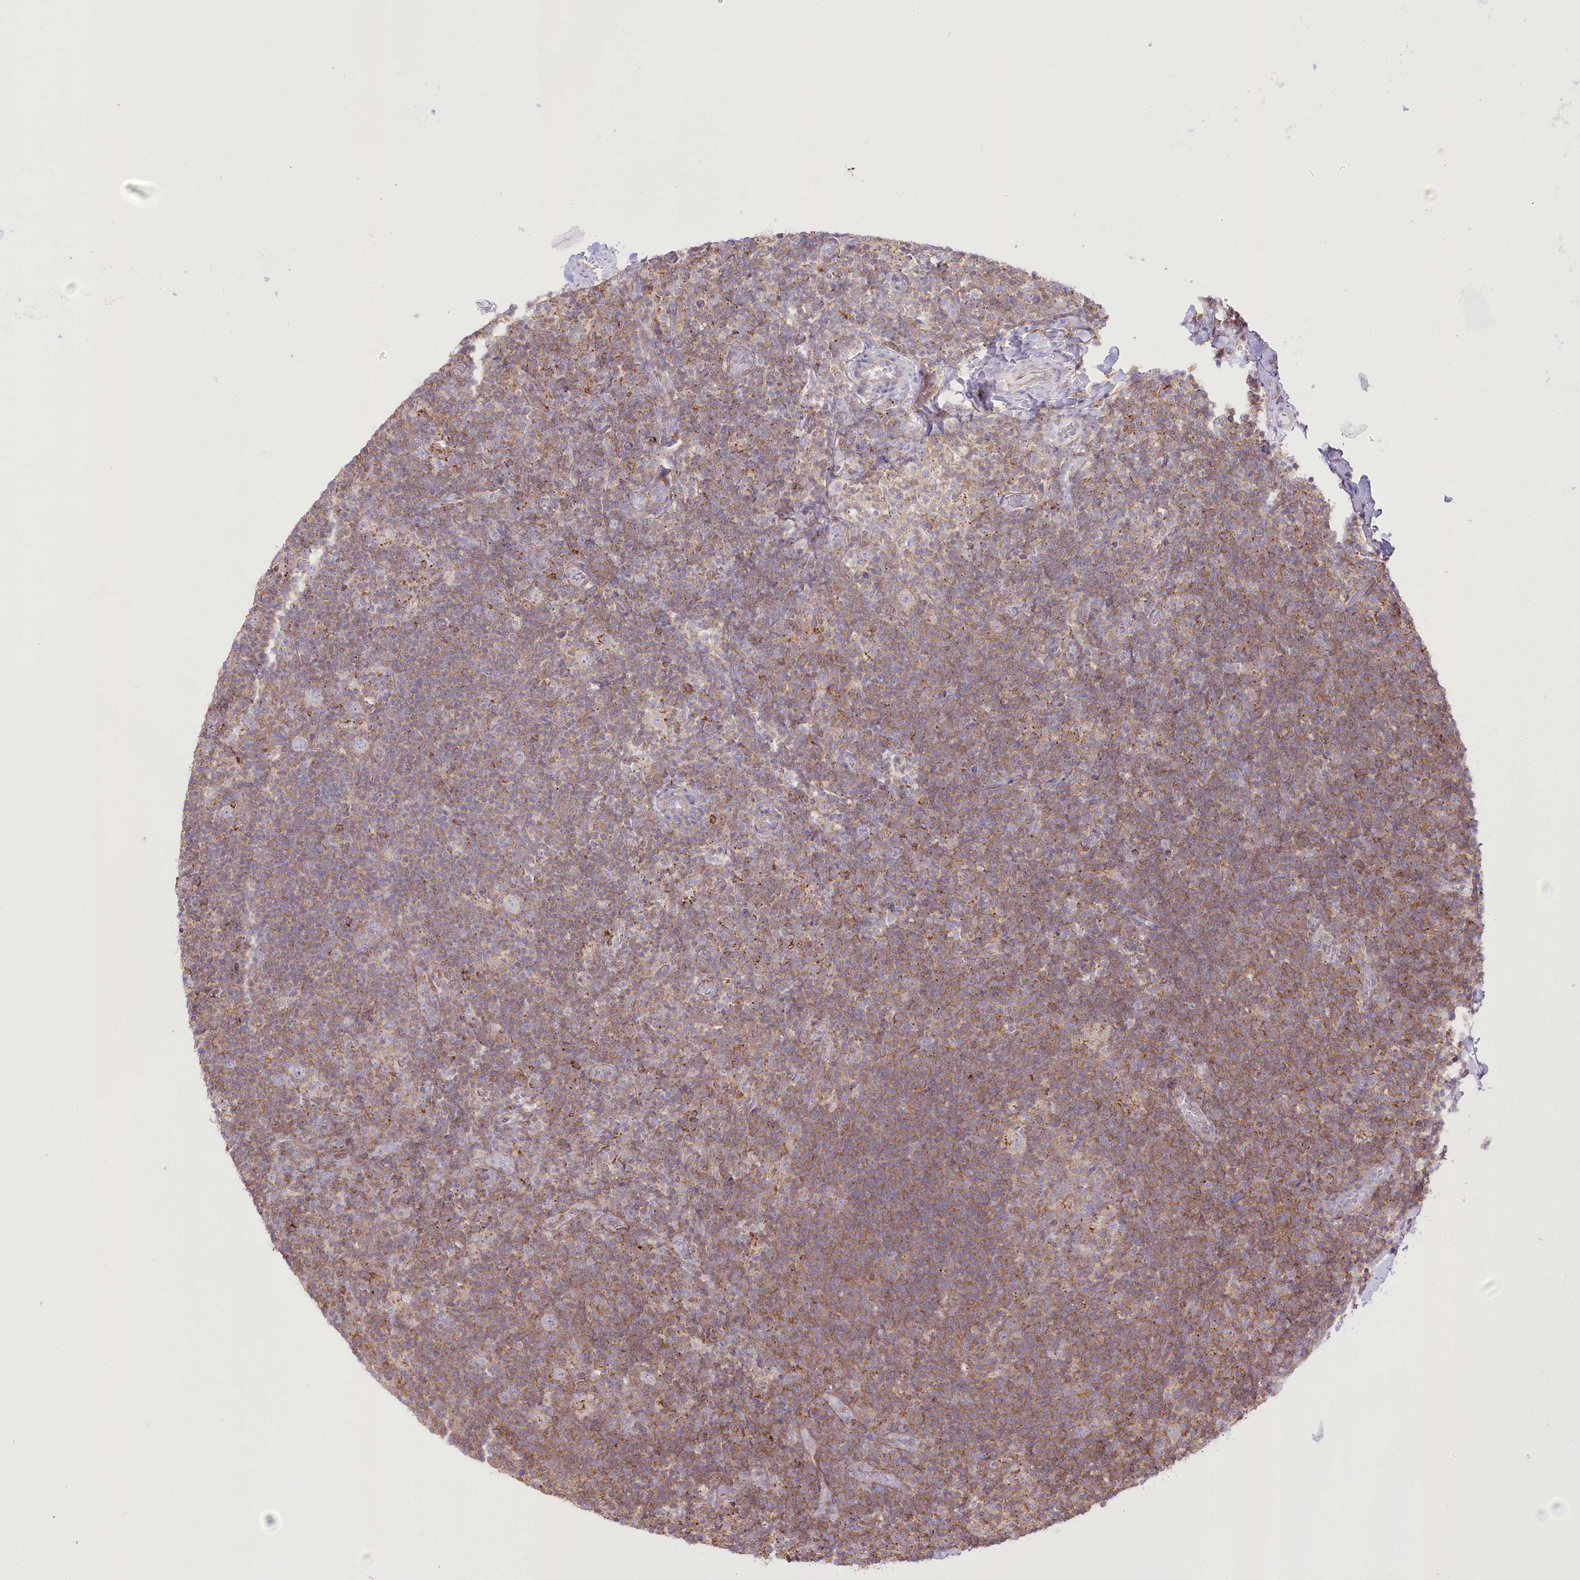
{"staining": {"intensity": "negative", "quantity": "none", "location": "none"}, "tissue": "lymphoma", "cell_type": "Tumor cells", "image_type": "cancer", "snomed": [{"axis": "morphology", "description": "Hodgkin's disease, NOS"}, {"axis": "topography", "description": "Lymph node"}], "caption": "DAB immunohistochemical staining of human Hodgkin's disease reveals no significant expression in tumor cells.", "gene": "FAM216A", "patient": {"sex": "female", "age": 57}}